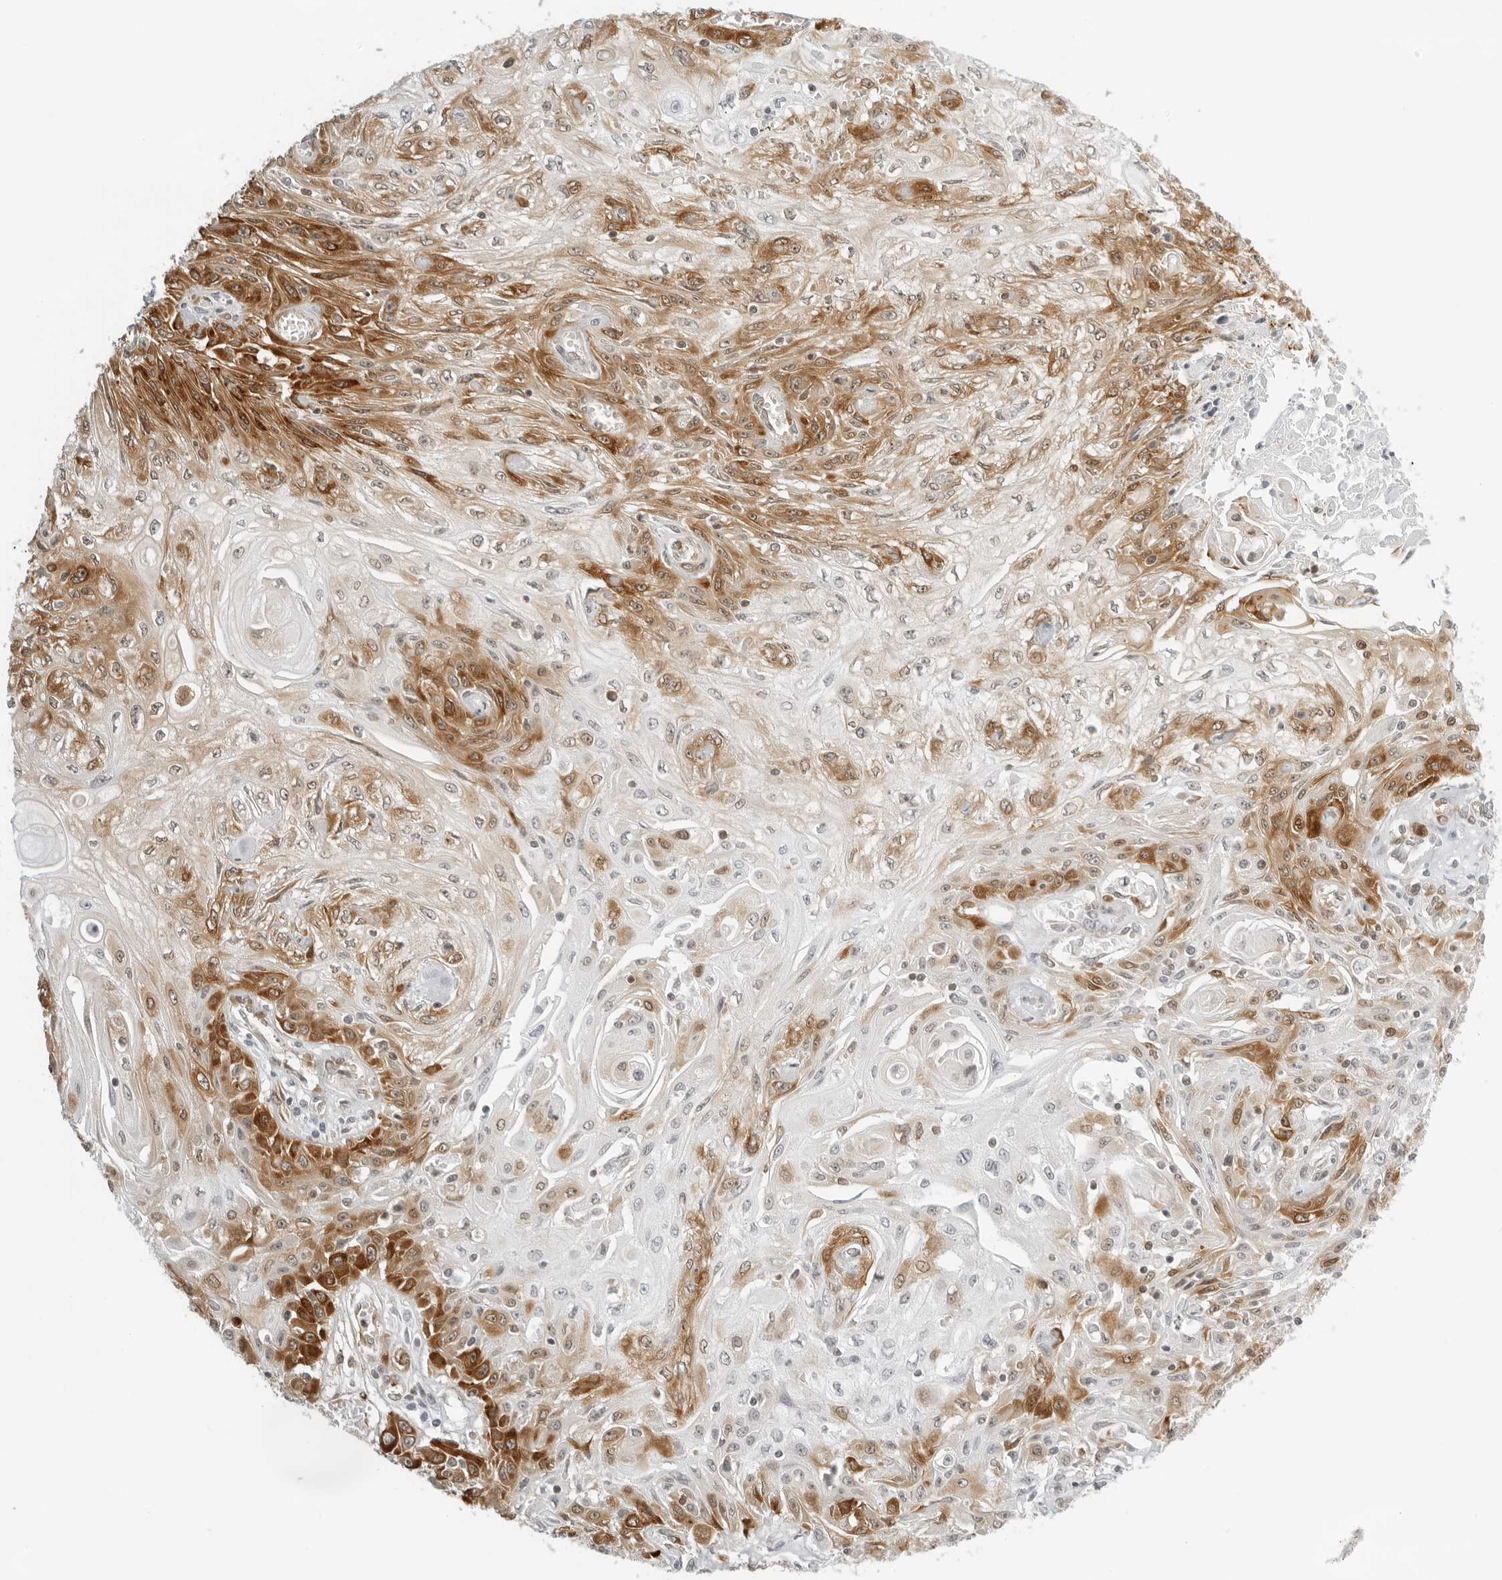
{"staining": {"intensity": "strong", "quantity": "25%-75%", "location": "cytoplasmic/membranous"}, "tissue": "skin cancer", "cell_type": "Tumor cells", "image_type": "cancer", "snomed": [{"axis": "morphology", "description": "Squamous cell carcinoma, NOS"}, {"axis": "morphology", "description": "Squamous cell carcinoma, metastatic, NOS"}, {"axis": "topography", "description": "Skin"}, {"axis": "topography", "description": "Lymph node"}], "caption": "This micrograph displays skin cancer (metastatic squamous cell carcinoma) stained with immunohistochemistry to label a protein in brown. The cytoplasmic/membranous of tumor cells show strong positivity for the protein. Nuclei are counter-stained blue.", "gene": "EIF4G1", "patient": {"sex": "male", "age": 75}}